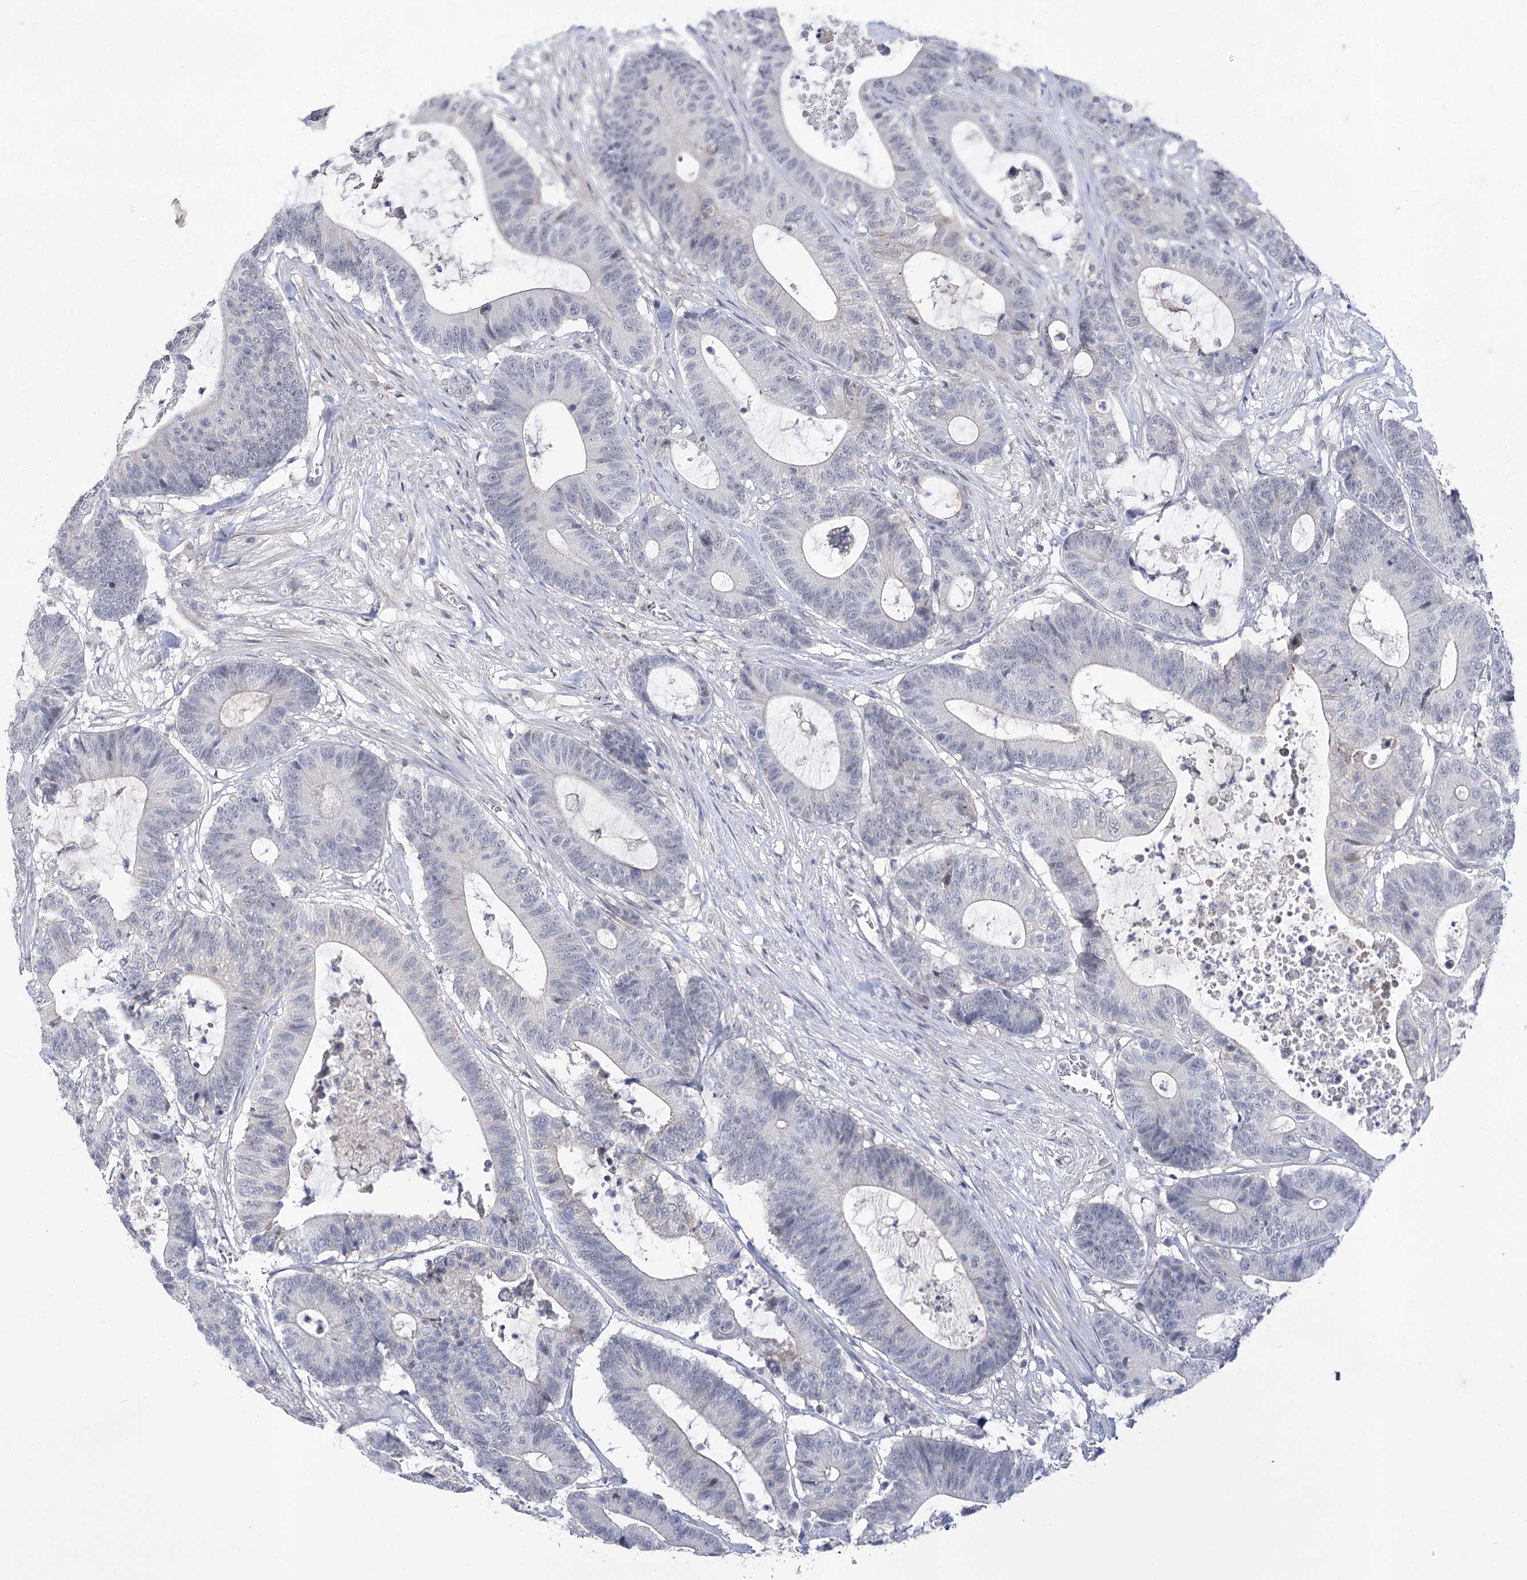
{"staining": {"intensity": "negative", "quantity": "none", "location": "none"}, "tissue": "colorectal cancer", "cell_type": "Tumor cells", "image_type": "cancer", "snomed": [{"axis": "morphology", "description": "Adenocarcinoma, NOS"}, {"axis": "topography", "description": "Colon"}], "caption": "IHC photomicrograph of neoplastic tissue: human colorectal cancer stained with DAB (3,3'-diaminobenzidine) shows no significant protein staining in tumor cells.", "gene": "ATP10B", "patient": {"sex": "female", "age": 84}}